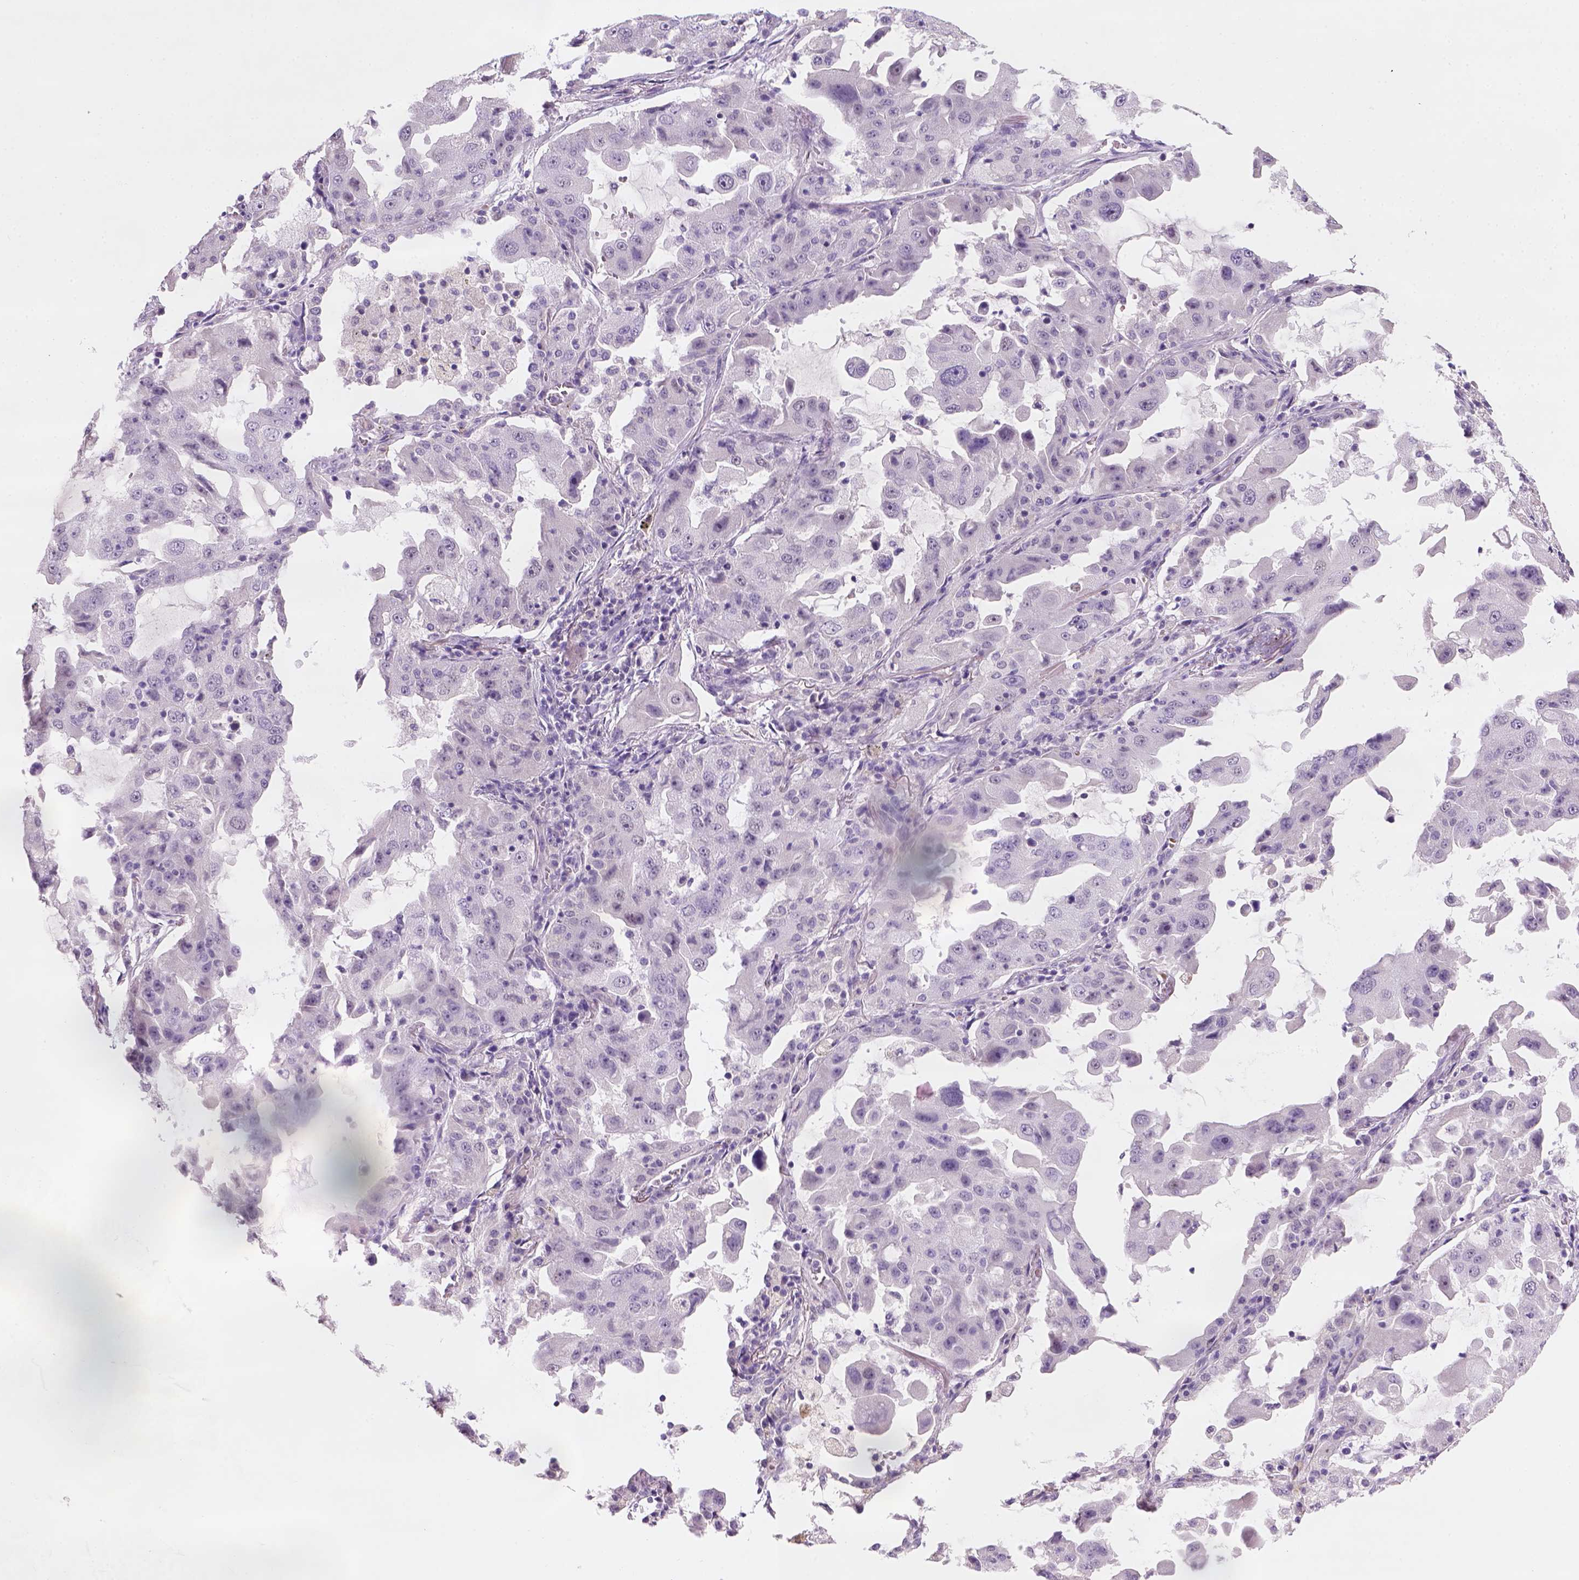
{"staining": {"intensity": "negative", "quantity": "none", "location": "none"}, "tissue": "lung cancer", "cell_type": "Tumor cells", "image_type": "cancer", "snomed": [{"axis": "morphology", "description": "Adenocarcinoma, NOS"}, {"axis": "topography", "description": "Lung"}], "caption": "Lung cancer was stained to show a protein in brown. There is no significant positivity in tumor cells.", "gene": "ZMAT4", "patient": {"sex": "female", "age": 61}}